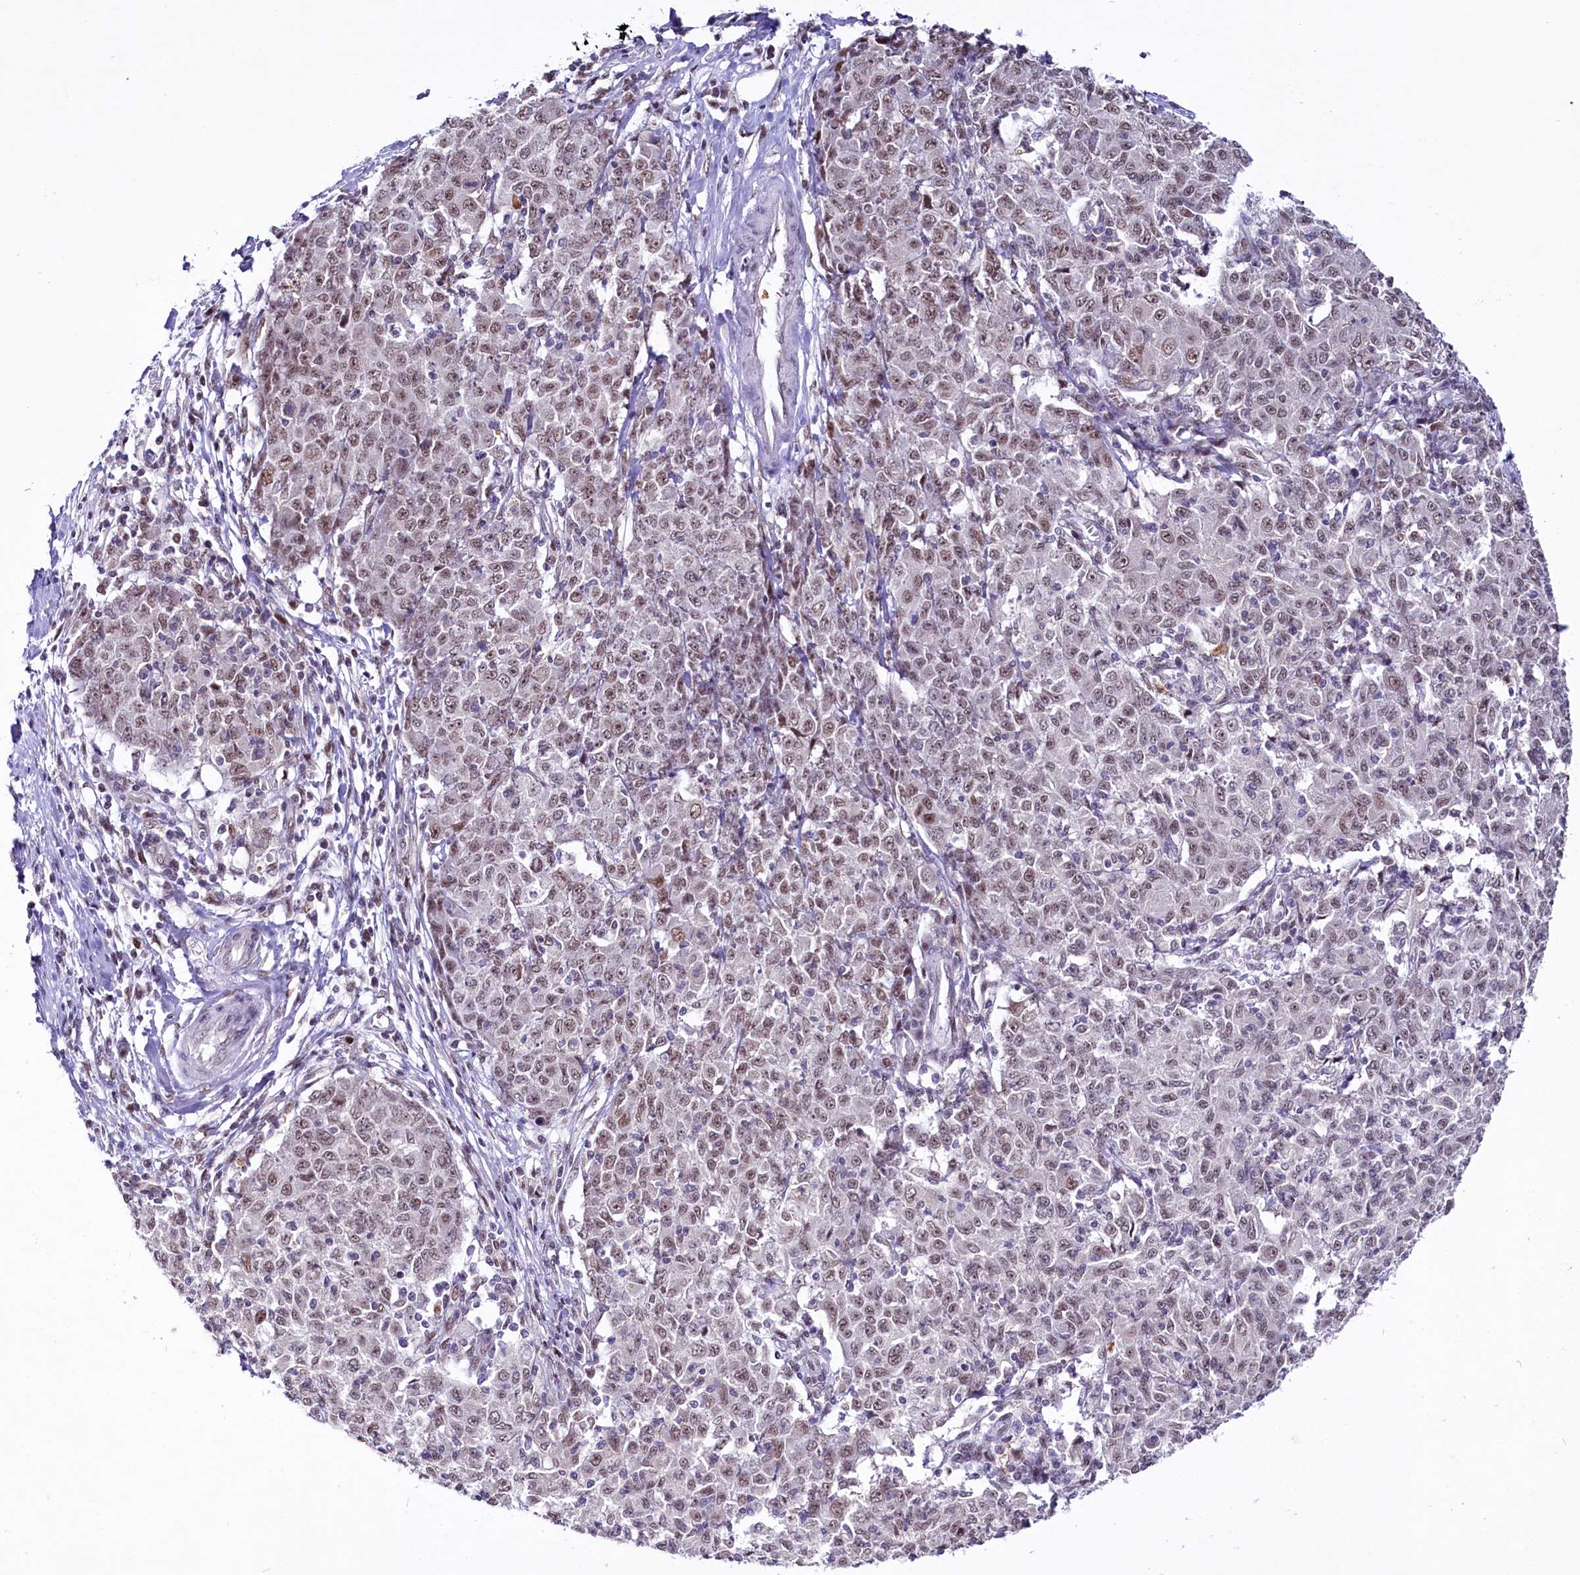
{"staining": {"intensity": "weak", "quantity": "25%-75%", "location": "nuclear"}, "tissue": "ovarian cancer", "cell_type": "Tumor cells", "image_type": "cancer", "snomed": [{"axis": "morphology", "description": "Carcinoma, endometroid"}, {"axis": "topography", "description": "Ovary"}], "caption": "Immunohistochemistry (IHC) of ovarian cancer (endometroid carcinoma) demonstrates low levels of weak nuclear staining in approximately 25%-75% of tumor cells.", "gene": "SCAF11", "patient": {"sex": "female", "age": 42}}